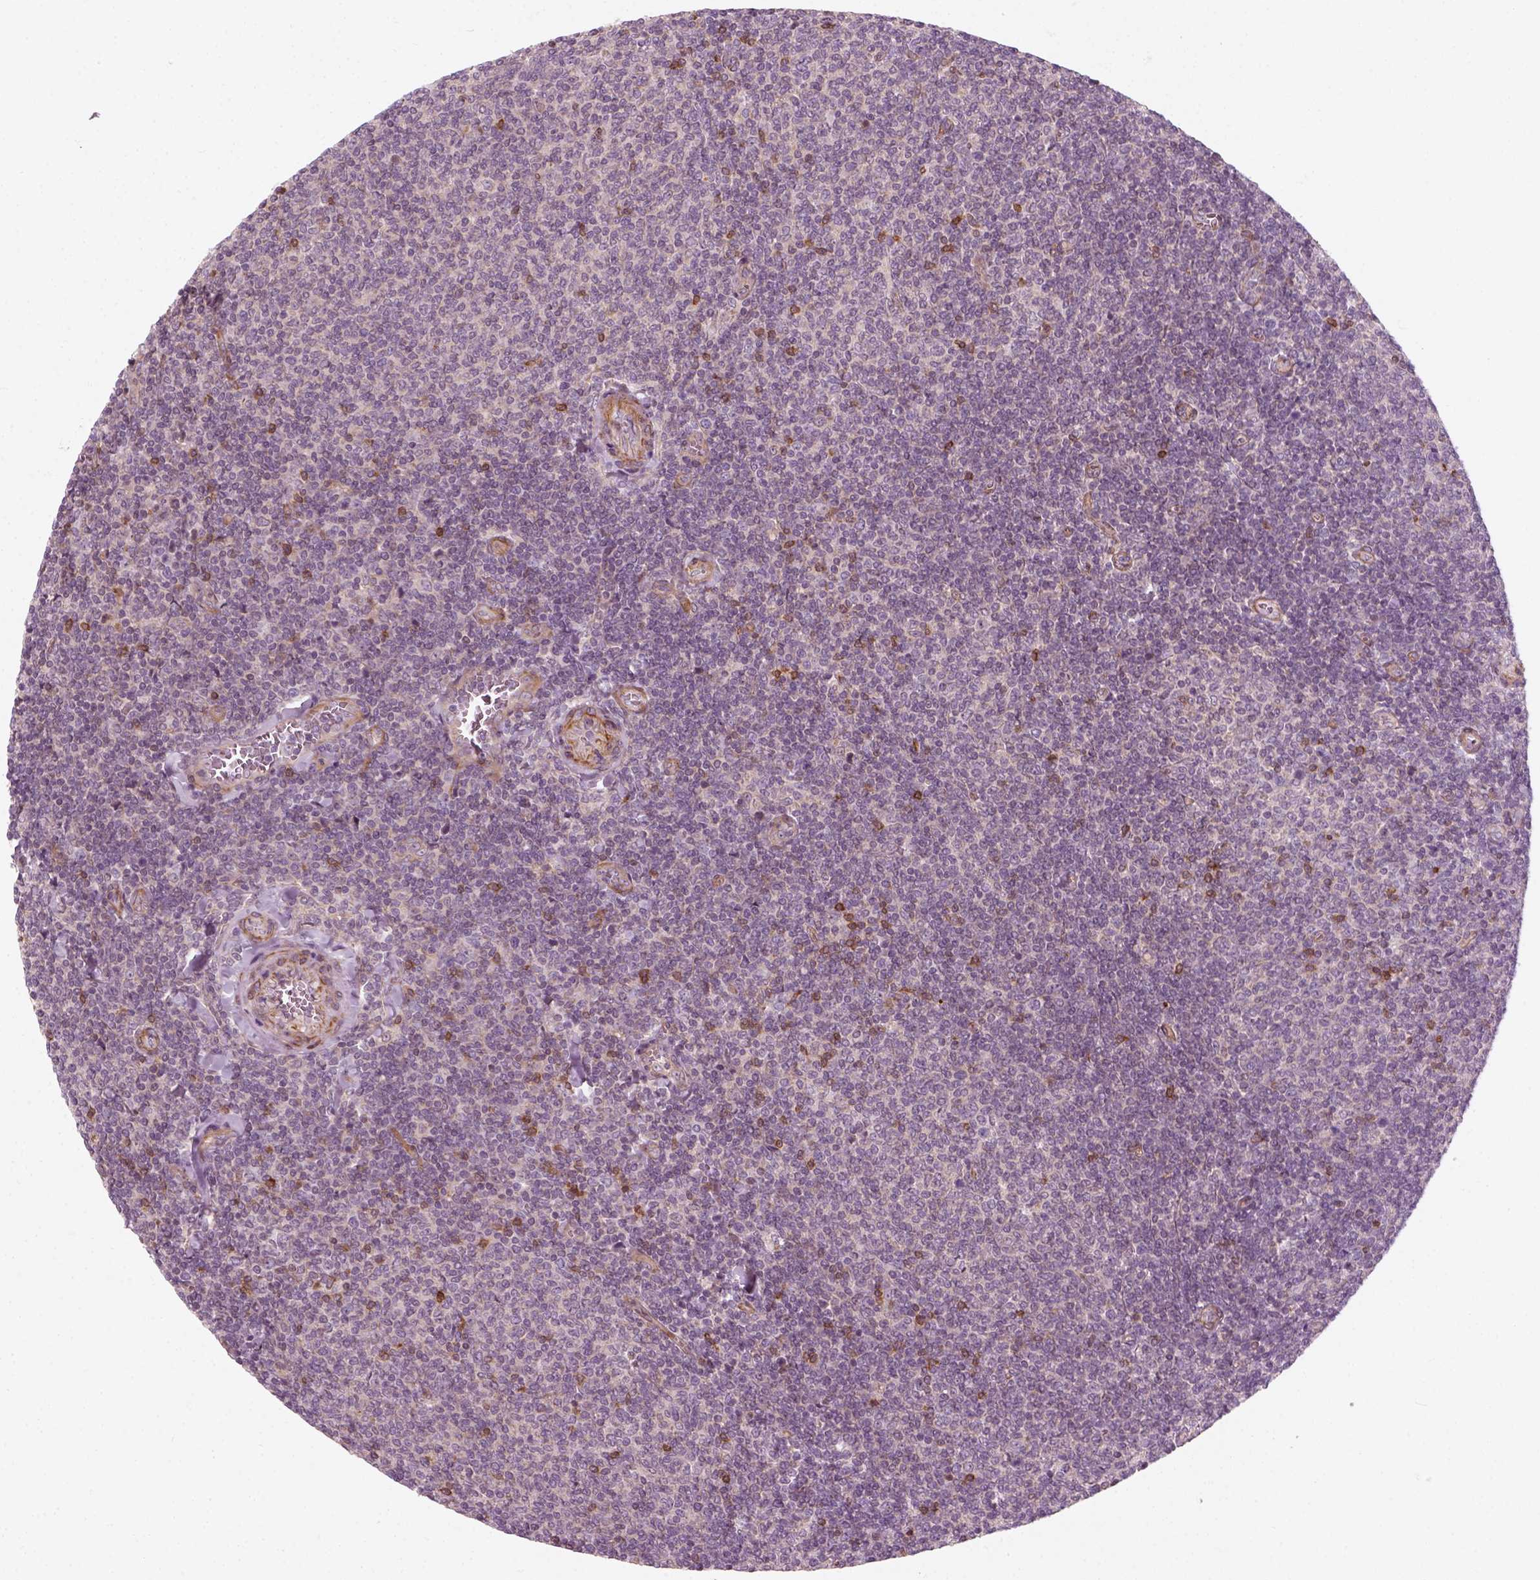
{"staining": {"intensity": "negative", "quantity": "none", "location": "none"}, "tissue": "lymphoma", "cell_type": "Tumor cells", "image_type": "cancer", "snomed": [{"axis": "morphology", "description": "Malignant lymphoma, non-Hodgkin's type, Low grade"}, {"axis": "topography", "description": "Lymph node"}], "caption": "Immunohistochemistry (IHC) photomicrograph of neoplastic tissue: lymphoma stained with DAB shows no significant protein staining in tumor cells.", "gene": "DNASE1L1", "patient": {"sex": "male", "age": 52}}